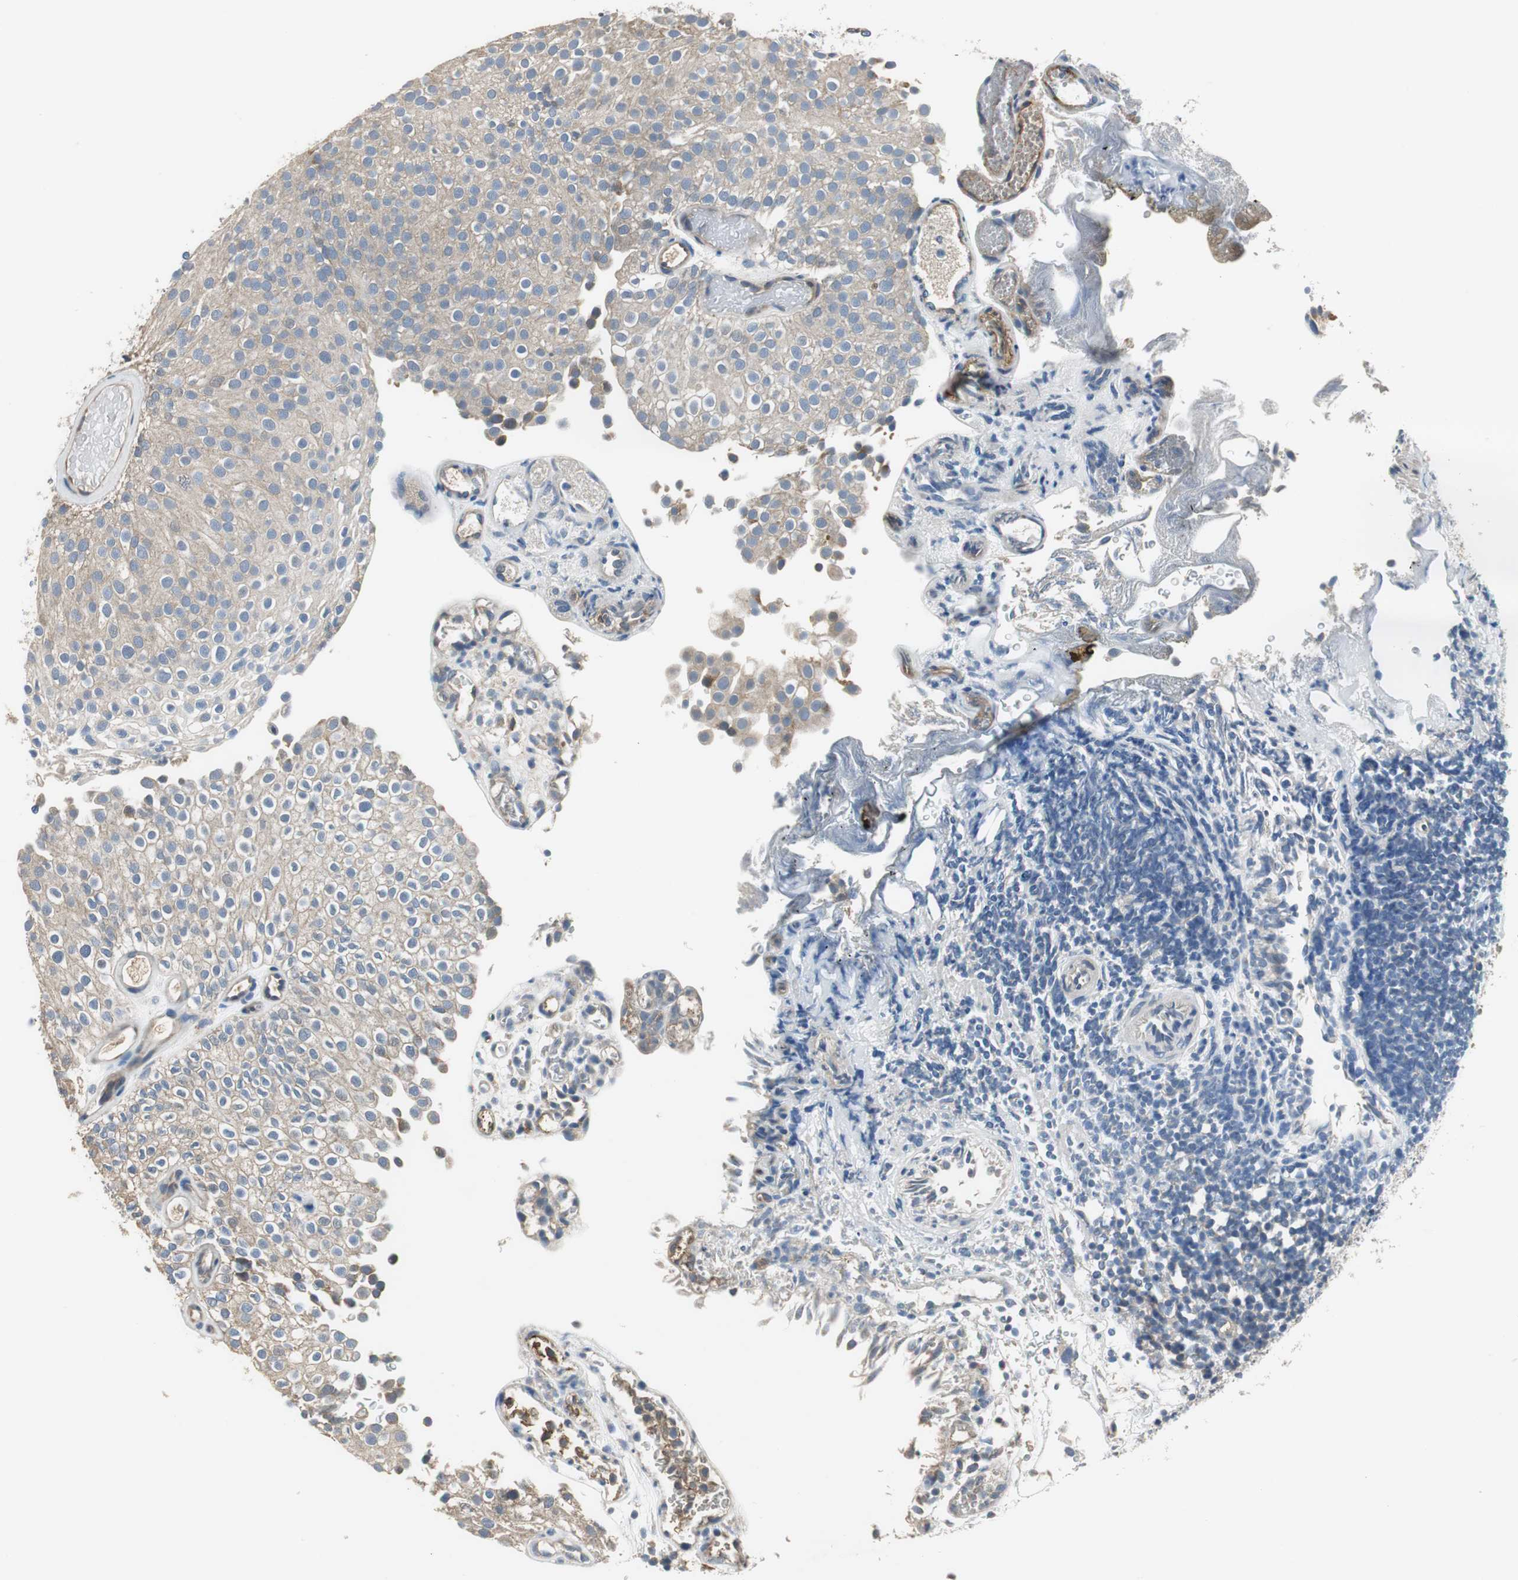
{"staining": {"intensity": "weak", "quantity": "25%-75%", "location": "cytoplasmic/membranous"}, "tissue": "urothelial cancer", "cell_type": "Tumor cells", "image_type": "cancer", "snomed": [{"axis": "morphology", "description": "Urothelial carcinoma, Low grade"}, {"axis": "topography", "description": "Urinary bladder"}], "caption": "IHC staining of urothelial cancer, which exhibits low levels of weak cytoplasmic/membranous expression in approximately 25%-75% of tumor cells indicating weak cytoplasmic/membranous protein expression. The staining was performed using DAB (brown) for protein detection and nuclei were counterstained in hematoxylin (blue).", "gene": "MTIF2", "patient": {"sex": "male", "age": 78}}